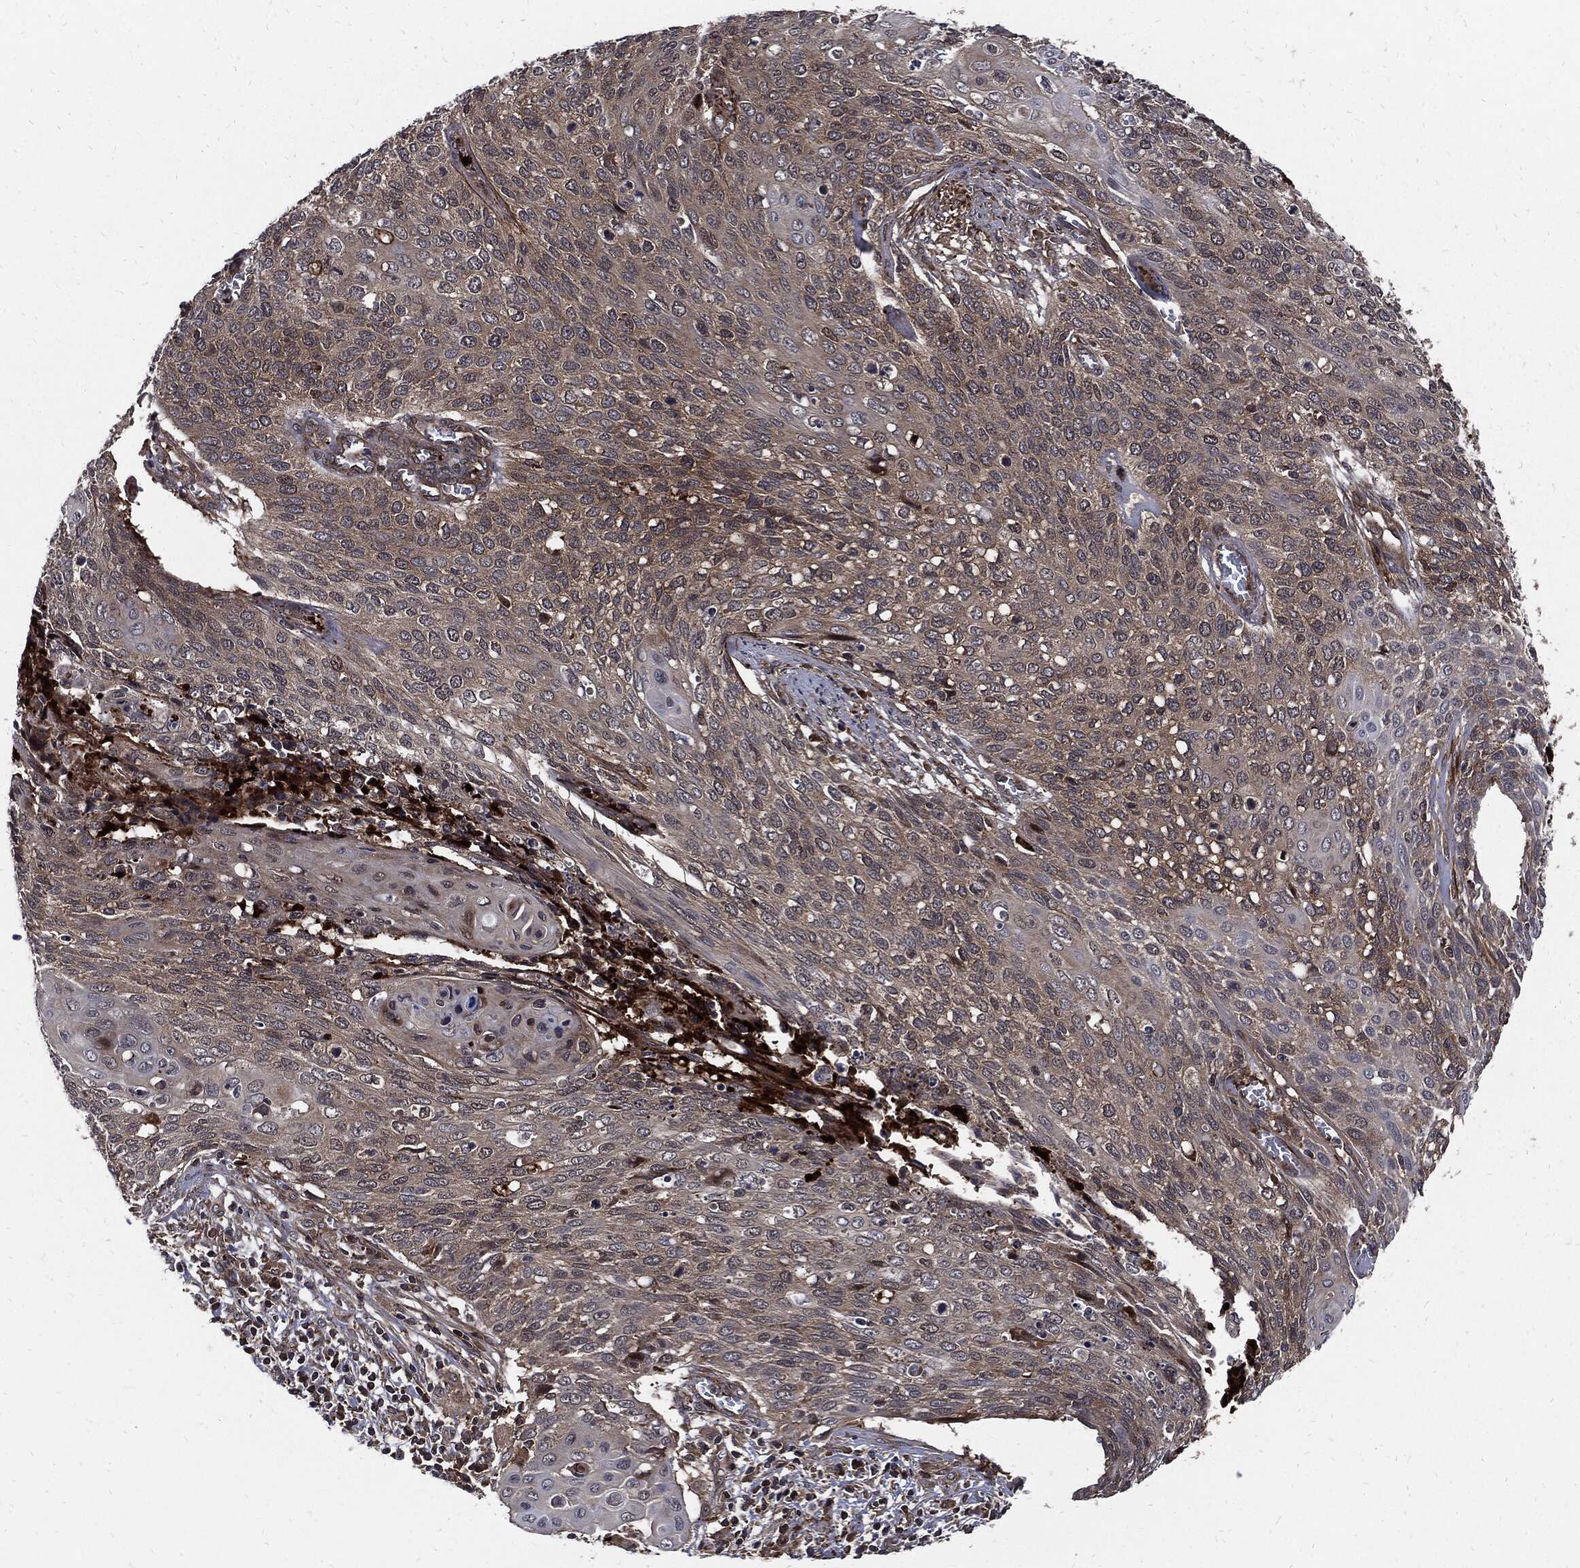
{"staining": {"intensity": "moderate", "quantity": "<25%", "location": "cytoplasmic/membranous"}, "tissue": "cervical cancer", "cell_type": "Tumor cells", "image_type": "cancer", "snomed": [{"axis": "morphology", "description": "Squamous cell carcinoma, NOS"}, {"axis": "topography", "description": "Cervix"}], "caption": "Approximately <25% of tumor cells in cervical cancer (squamous cell carcinoma) demonstrate moderate cytoplasmic/membranous protein expression as visualized by brown immunohistochemical staining.", "gene": "CLU", "patient": {"sex": "female", "age": 39}}